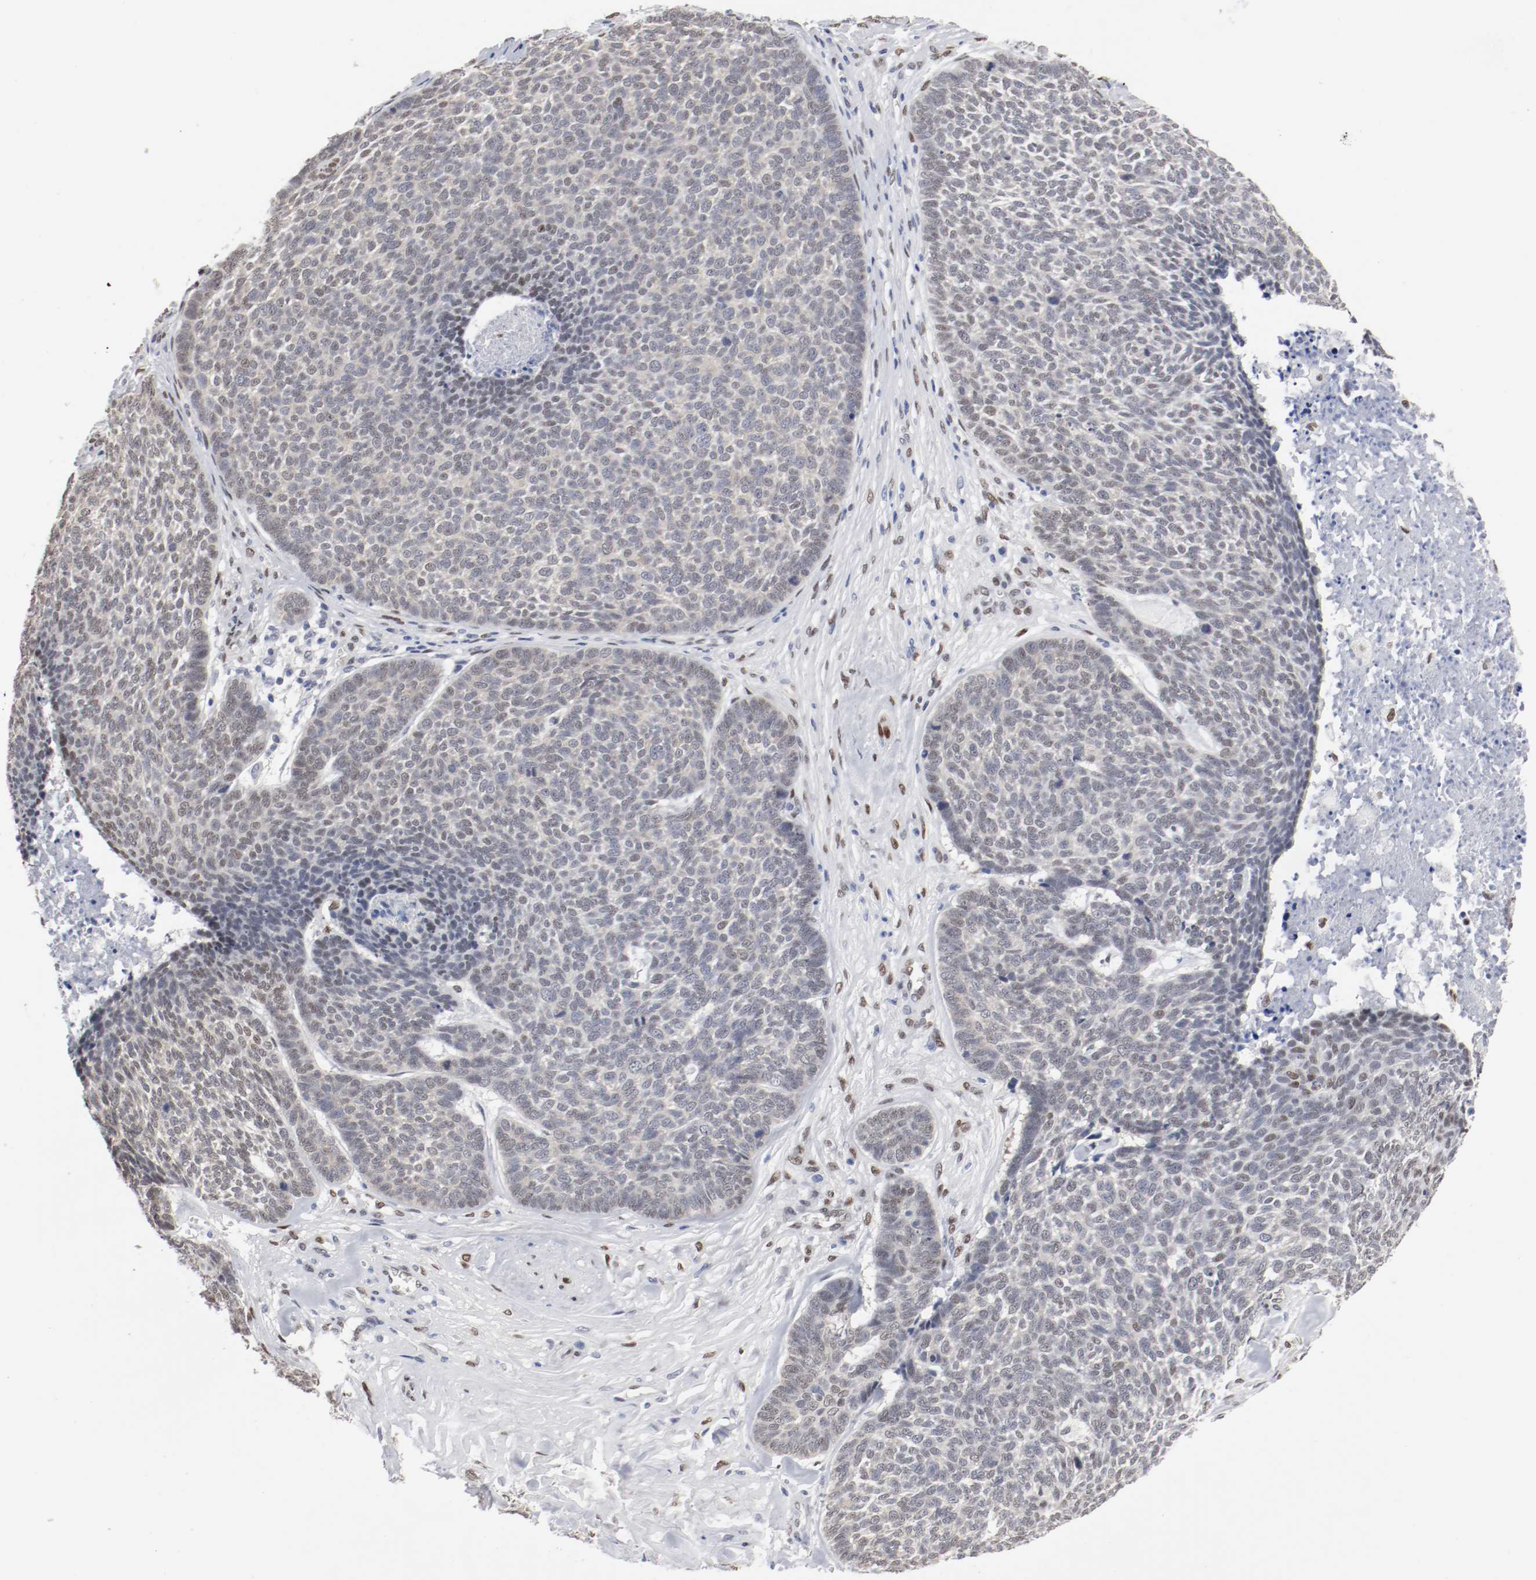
{"staining": {"intensity": "moderate", "quantity": "<25%", "location": "nuclear"}, "tissue": "skin cancer", "cell_type": "Tumor cells", "image_type": "cancer", "snomed": [{"axis": "morphology", "description": "Basal cell carcinoma"}, {"axis": "topography", "description": "Skin"}], "caption": "A high-resolution image shows immunohistochemistry (IHC) staining of basal cell carcinoma (skin), which displays moderate nuclear expression in about <25% of tumor cells.", "gene": "FOSL2", "patient": {"sex": "male", "age": 84}}